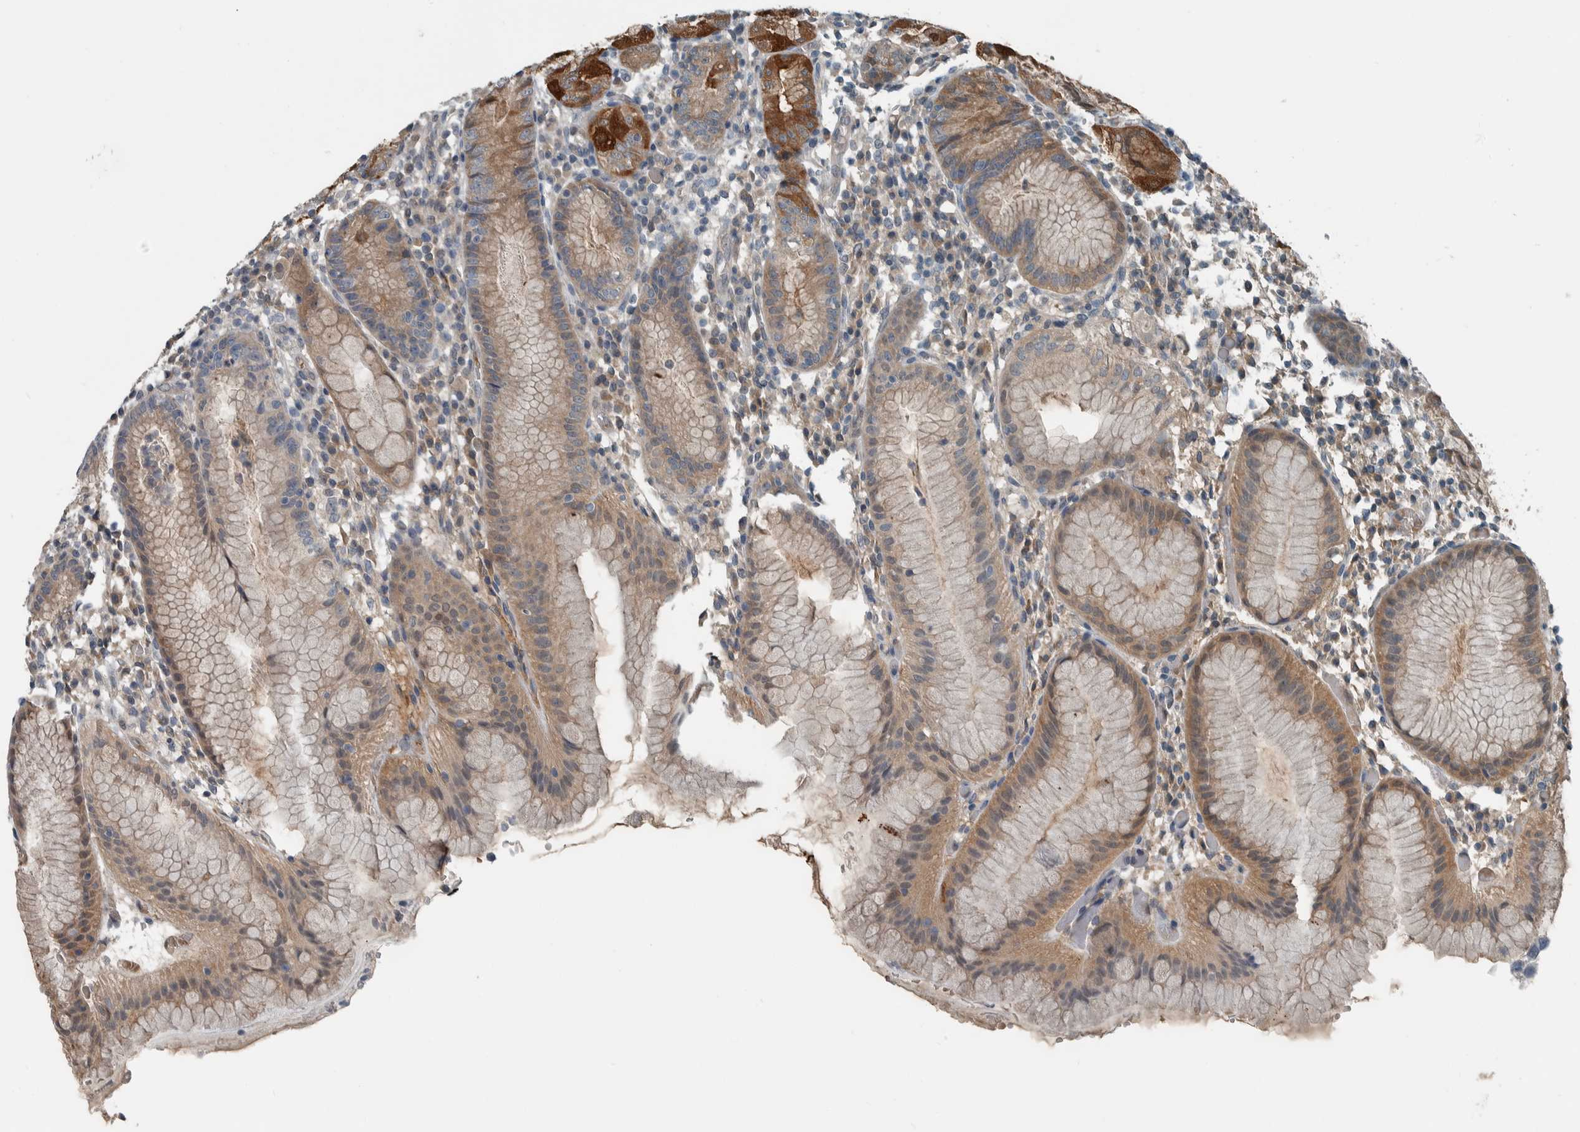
{"staining": {"intensity": "strong", "quantity": "25%-75%", "location": "cytoplasmic/membranous,nuclear"}, "tissue": "stomach", "cell_type": "Glandular cells", "image_type": "normal", "snomed": [{"axis": "morphology", "description": "Normal tissue, NOS"}, {"axis": "topography", "description": "Stomach"}, {"axis": "topography", "description": "Stomach, lower"}], "caption": "Approximately 25%-75% of glandular cells in benign stomach show strong cytoplasmic/membranous,nuclear protein expression as visualized by brown immunohistochemical staining.", "gene": "ALAD", "patient": {"sex": "female", "age": 75}}